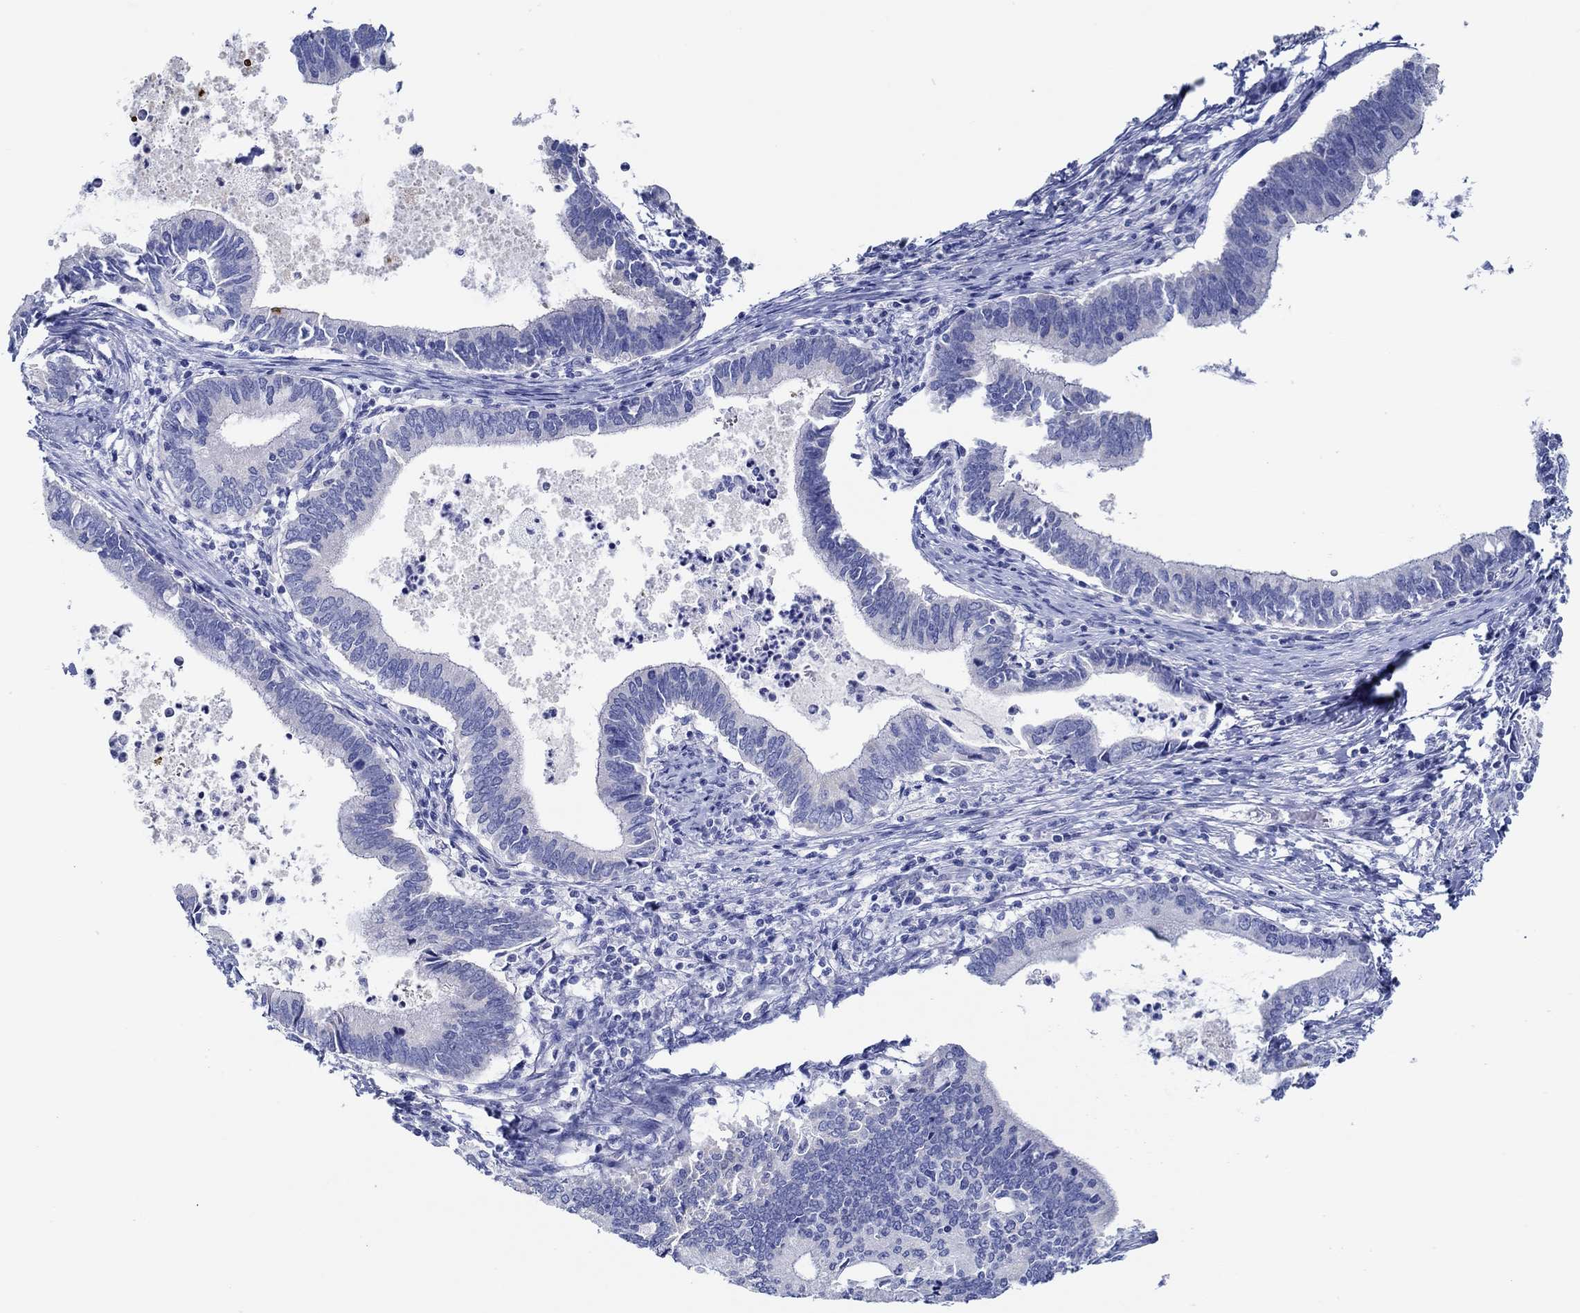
{"staining": {"intensity": "strong", "quantity": "<25%", "location": "cytoplasmic/membranous"}, "tissue": "cervical cancer", "cell_type": "Tumor cells", "image_type": "cancer", "snomed": [{"axis": "morphology", "description": "Adenocarcinoma, NOS"}, {"axis": "topography", "description": "Cervix"}], "caption": "Immunohistochemical staining of cervical adenocarcinoma reveals strong cytoplasmic/membranous protein staining in about <25% of tumor cells.", "gene": "IGFBP6", "patient": {"sex": "female", "age": 42}}